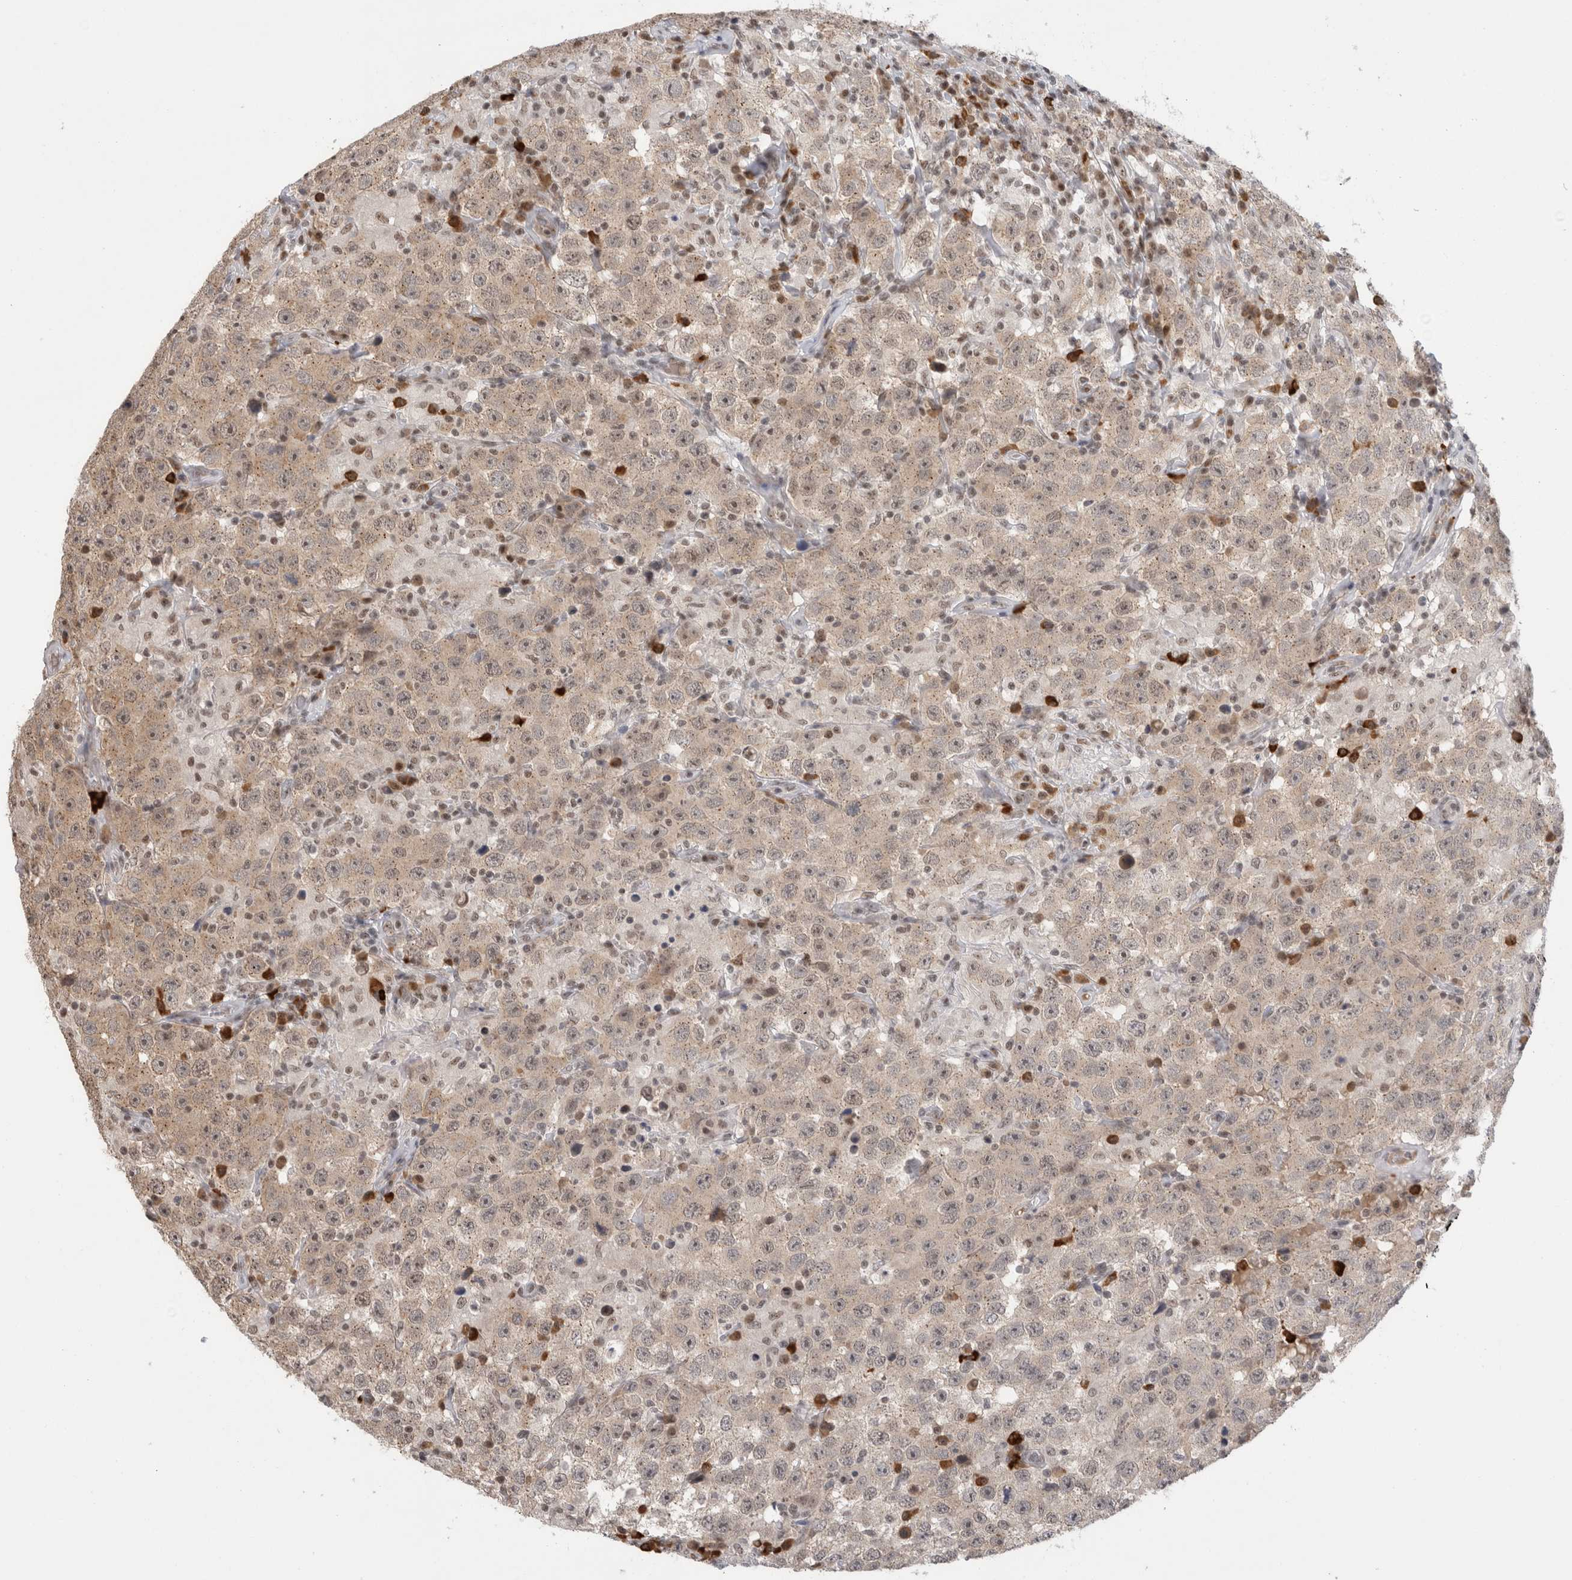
{"staining": {"intensity": "moderate", "quantity": ">75%", "location": "cytoplasmic/membranous,nuclear"}, "tissue": "testis cancer", "cell_type": "Tumor cells", "image_type": "cancer", "snomed": [{"axis": "morphology", "description": "Seminoma, NOS"}, {"axis": "topography", "description": "Testis"}], "caption": "Seminoma (testis) stained with immunohistochemistry (IHC) shows moderate cytoplasmic/membranous and nuclear positivity in about >75% of tumor cells.", "gene": "ZNF24", "patient": {"sex": "male", "age": 41}}